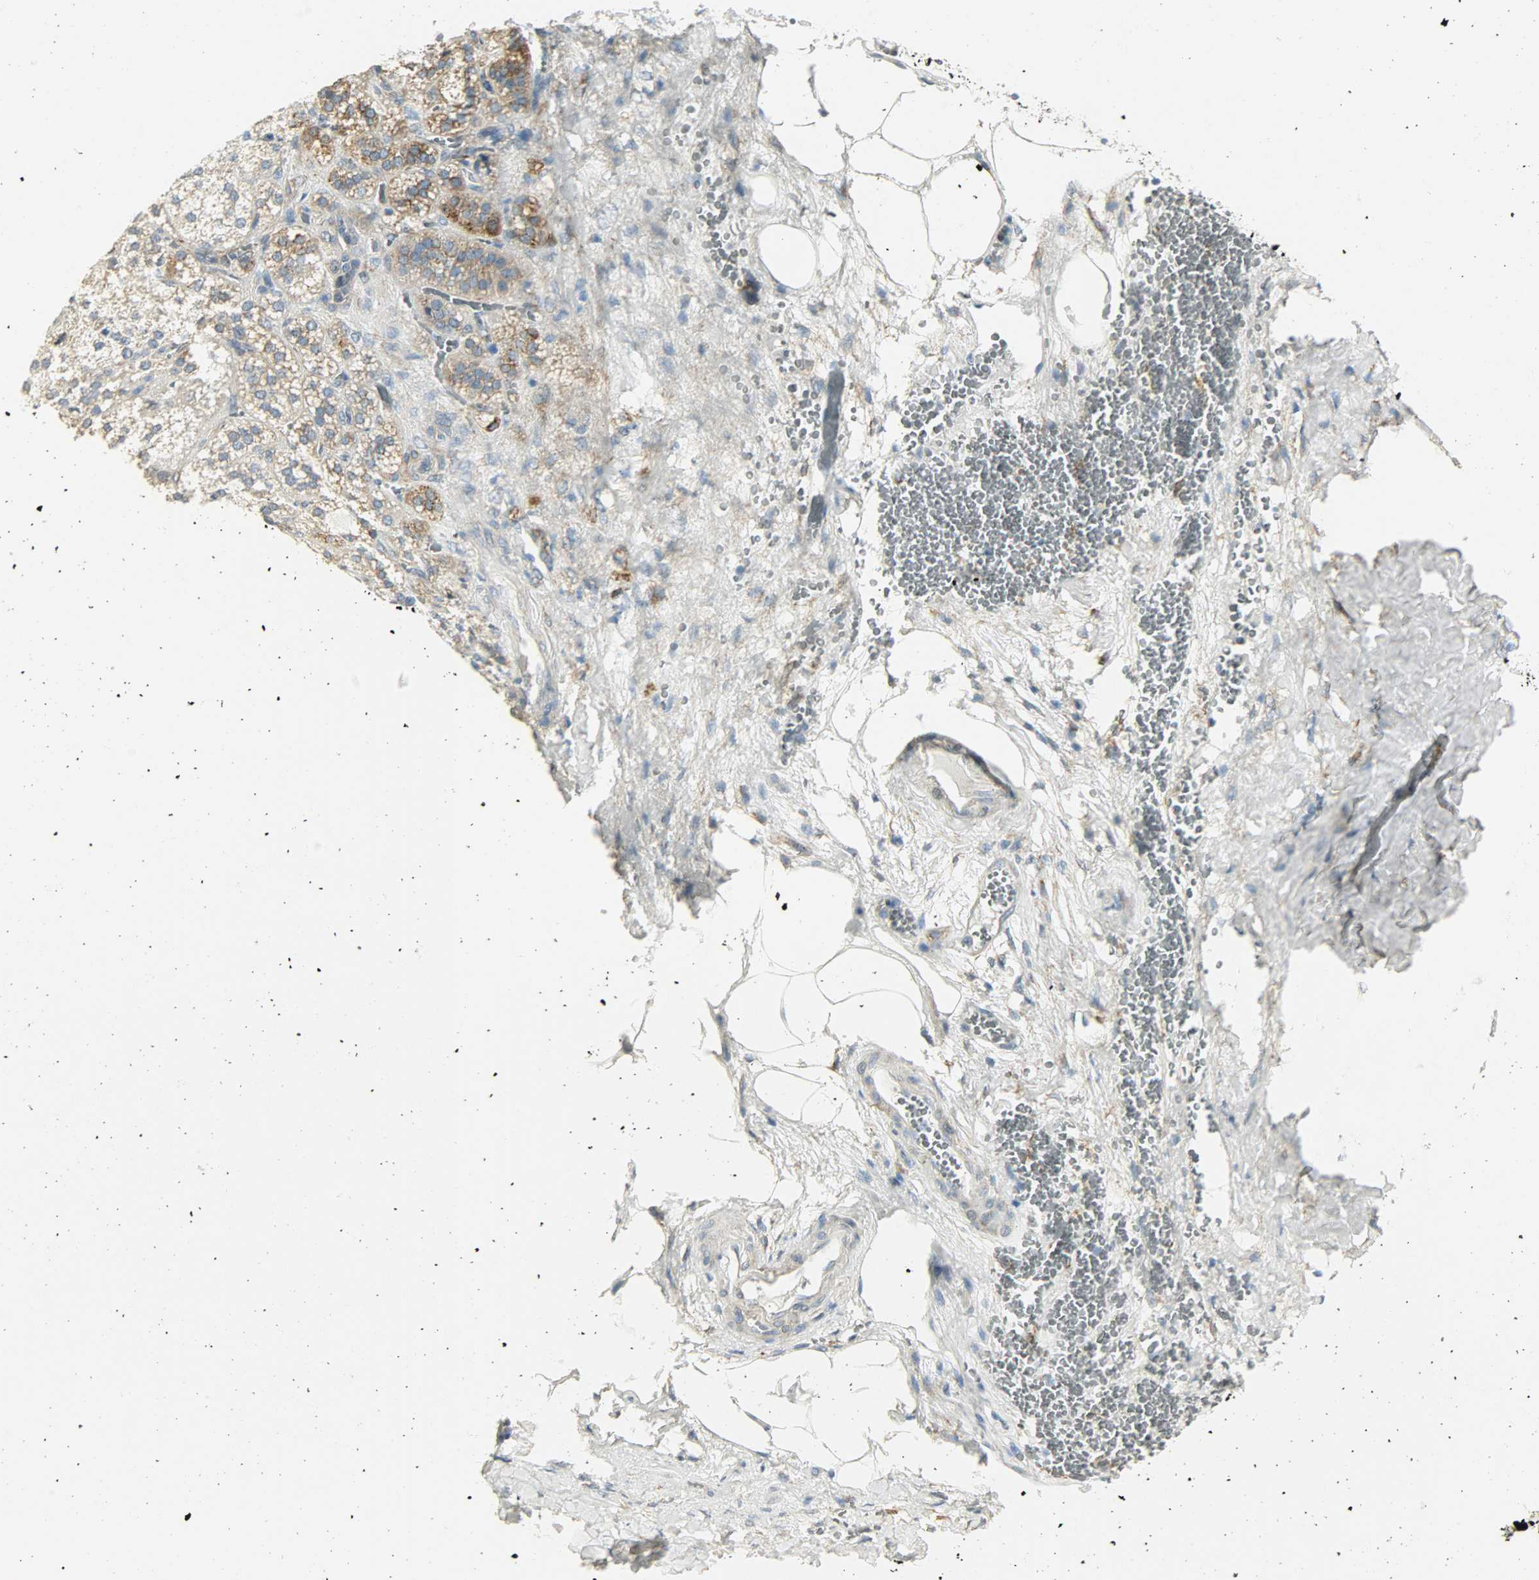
{"staining": {"intensity": "strong", "quantity": ">75%", "location": "cytoplasmic/membranous"}, "tissue": "adrenal gland", "cell_type": "Glandular cells", "image_type": "normal", "snomed": [{"axis": "morphology", "description": "Normal tissue, NOS"}, {"axis": "topography", "description": "Adrenal gland"}], "caption": "Immunohistochemical staining of benign human adrenal gland displays high levels of strong cytoplasmic/membranous staining in approximately >75% of glandular cells. The protein is stained brown, and the nuclei are stained in blue (DAB IHC with brightfield microscopy, high magnification).", "gene": "PKD2", "patient": {"sex": "female", "age": 71}}